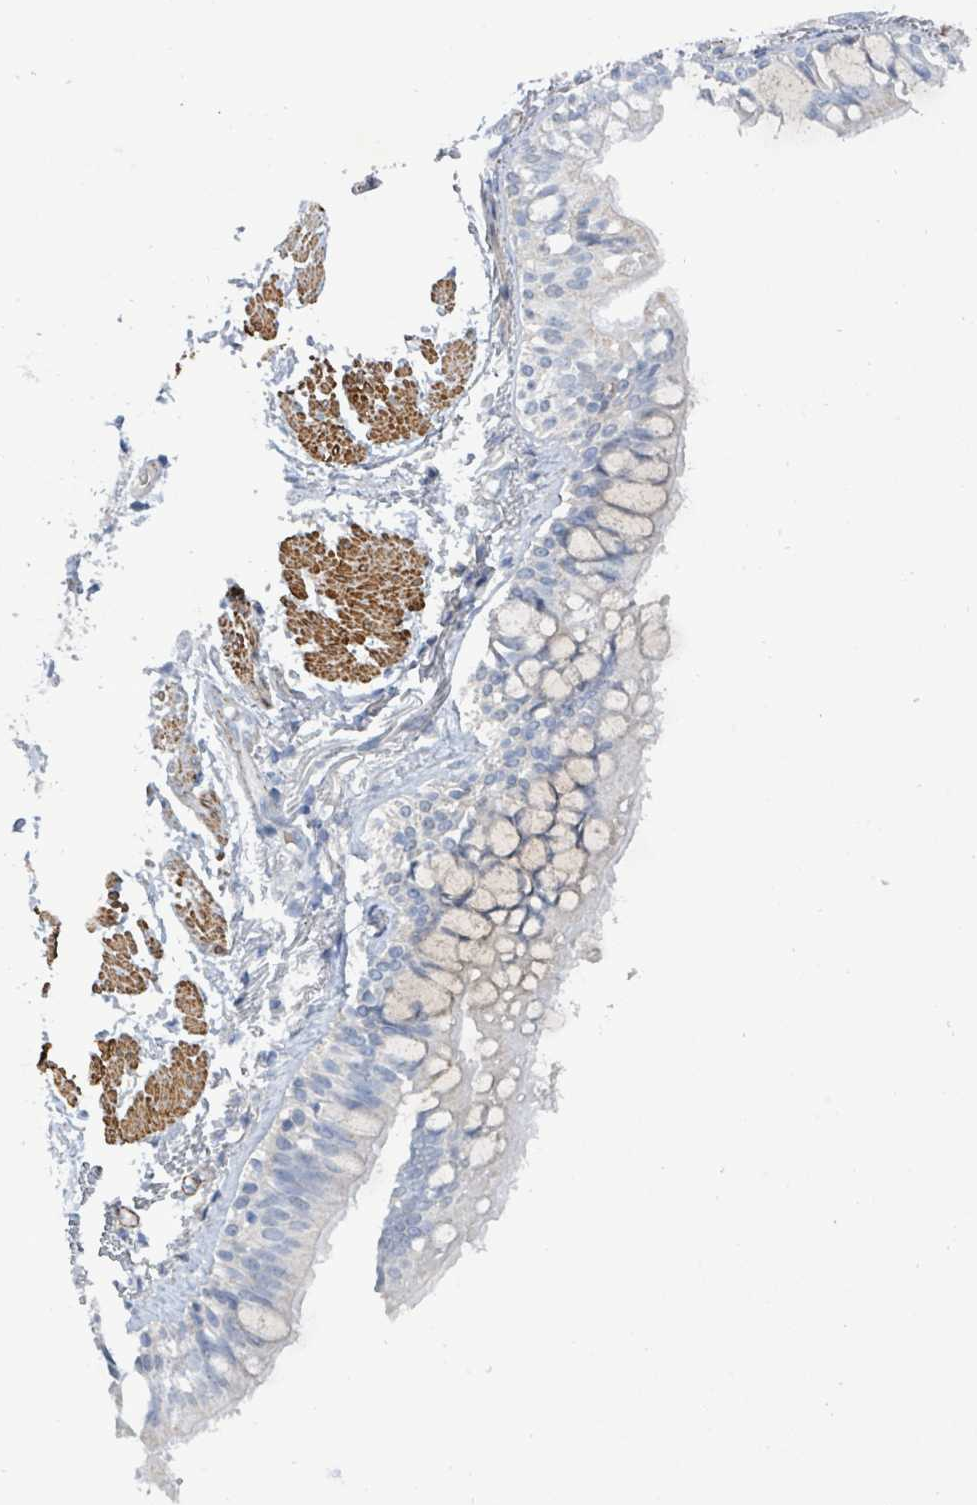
{"staining": {"intensity": "negative", "quantity": "none", "location": "none"}, "tissue": "bronchus", "cell_type": "Respiratory epithelial cells", "image_type": "normal", "snomed": [{"axis": "morphology", "description": "Normal tissue, NOS"}, {"axis": "topography", "description": "Bronchus"}], "caption": "Human bronchus stained for a protein using immunohistochemistry (IHC) displays no staining in respiratory epithelial cells.", "gene": "DMRTC1B", "patient": {"sex": "male", "age": 70}}